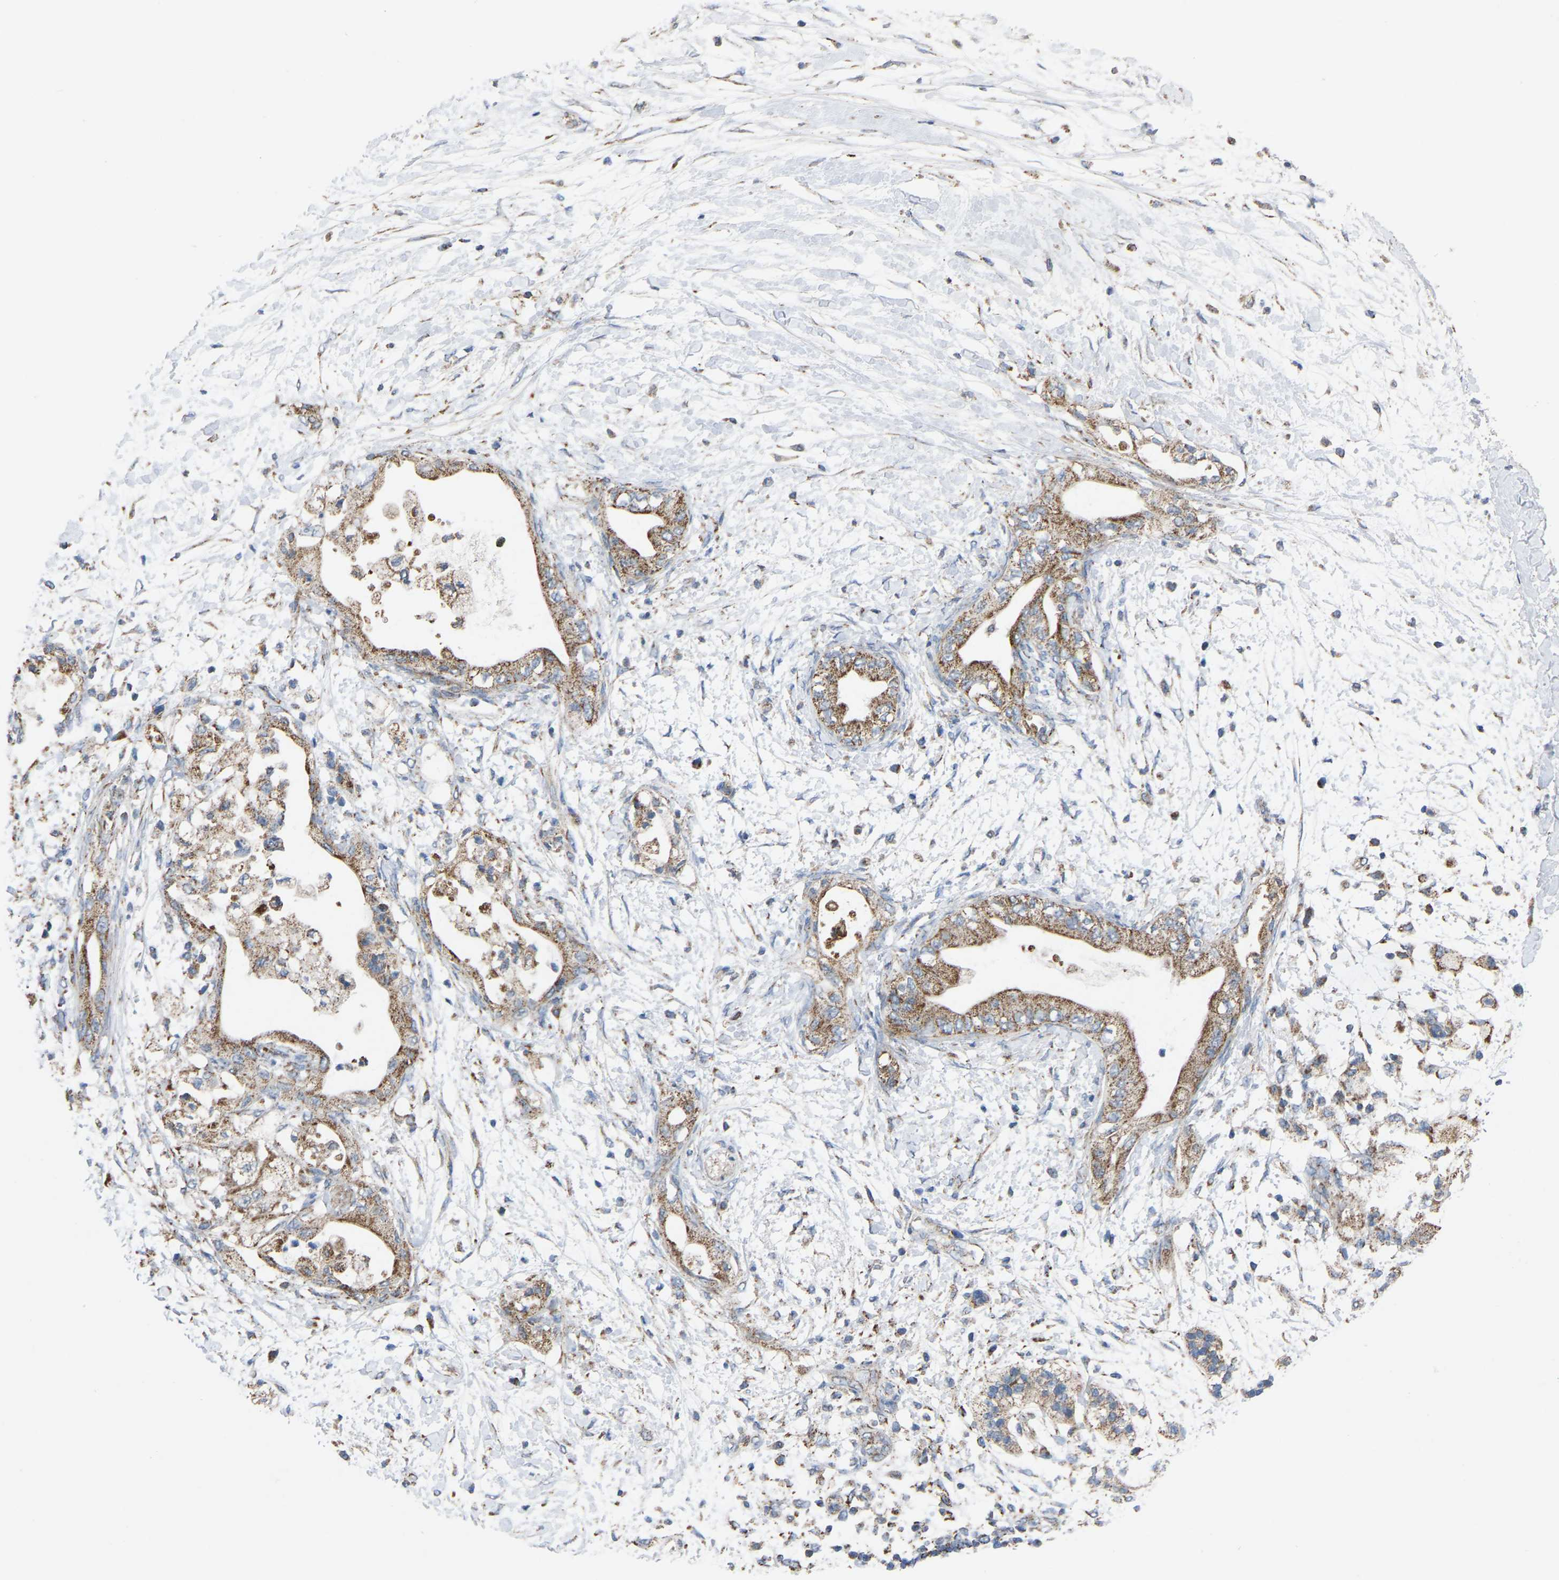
{"staining": {"intensity": "weak", "quantity": ">75%", "location": "cytoplasmic/membranous"}, "tissue": "adipose tissue", "cell_type": "Adipocytes", "image_type": "normal", "snomed": [{"axis": "morphology", "description": "Normal tissue, NOS"}, {"axis": "morphology", "description": "Adenocarcinoma, NOS"}, {"axis": "topography", "description": "Duodenum"}, {"axis": "topography", "description": "Peripheral nerve tissue"}], "caption": "Immunohistochemistry (IHC) histopathology image of benign adipose tissue stained for a protein (brown), which shows low levels of weak cytoplasmic/membranous positivity in about >75% of adipocytes.", "gene": "BCL10", "patient": {"sex": "female", "age": 60}}